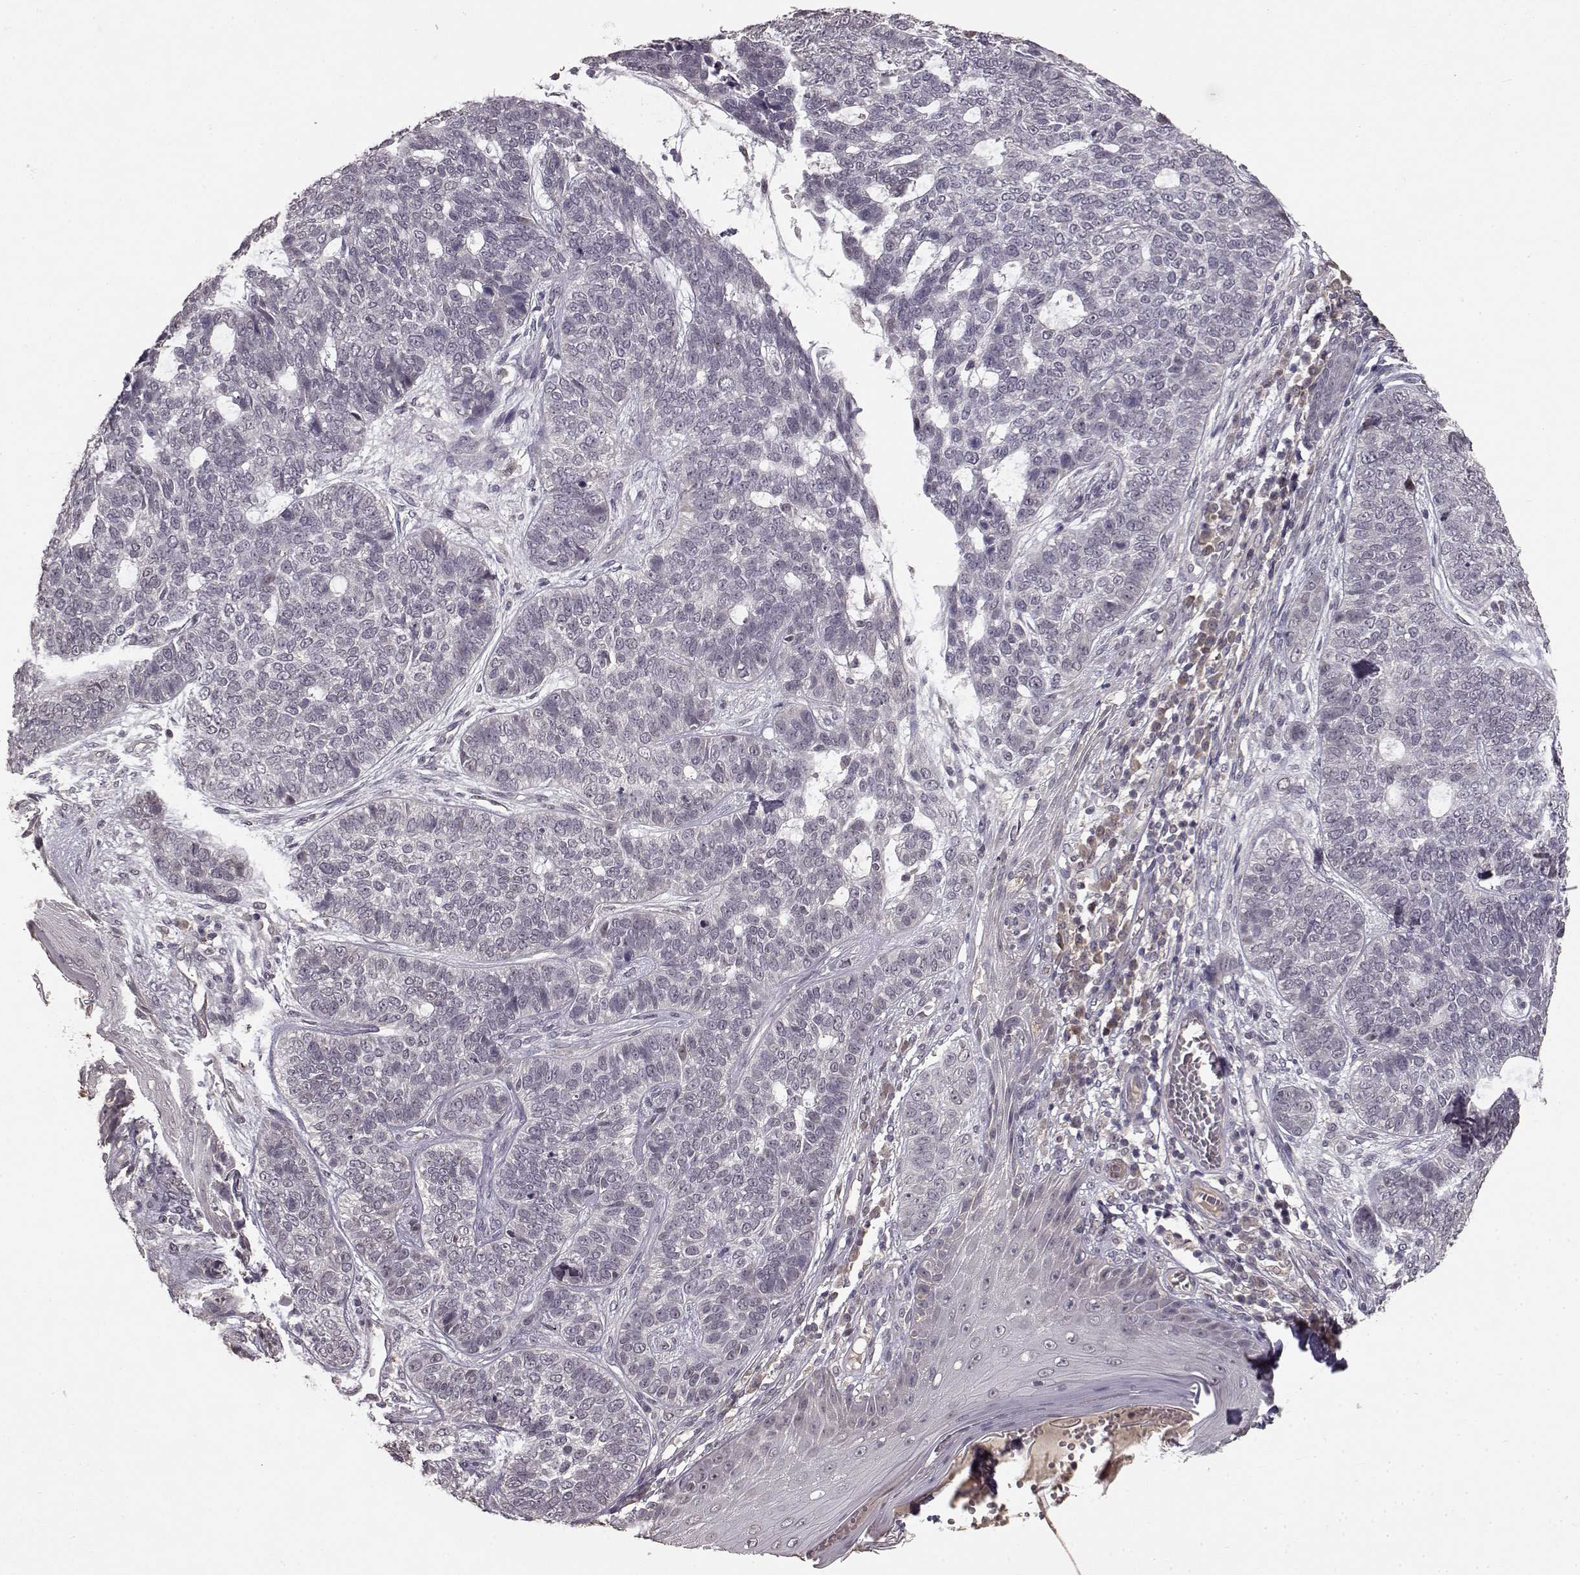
{"staining": {"intensity": "negative", "quantity": "none", "location": "none"}, "tissue": "skin cancer", "cell_type": "Tumor cells", "image_type": "cancer", "snomed": [{"axis": "morphology", "description": "Basal cell carcinoma"}, {"axis": "topography", "description": "Skin"}], "caption": "Immunohistochemistry photomicrograph of neoplastic tissue: human basal cell carcinoma (skin) stained with DAB (3,3'-diaminobenzidine) shows no significant protein staining in tumor cells.", "gene": "NTRK2", "patient": {"sex": "female", "age": 69}}